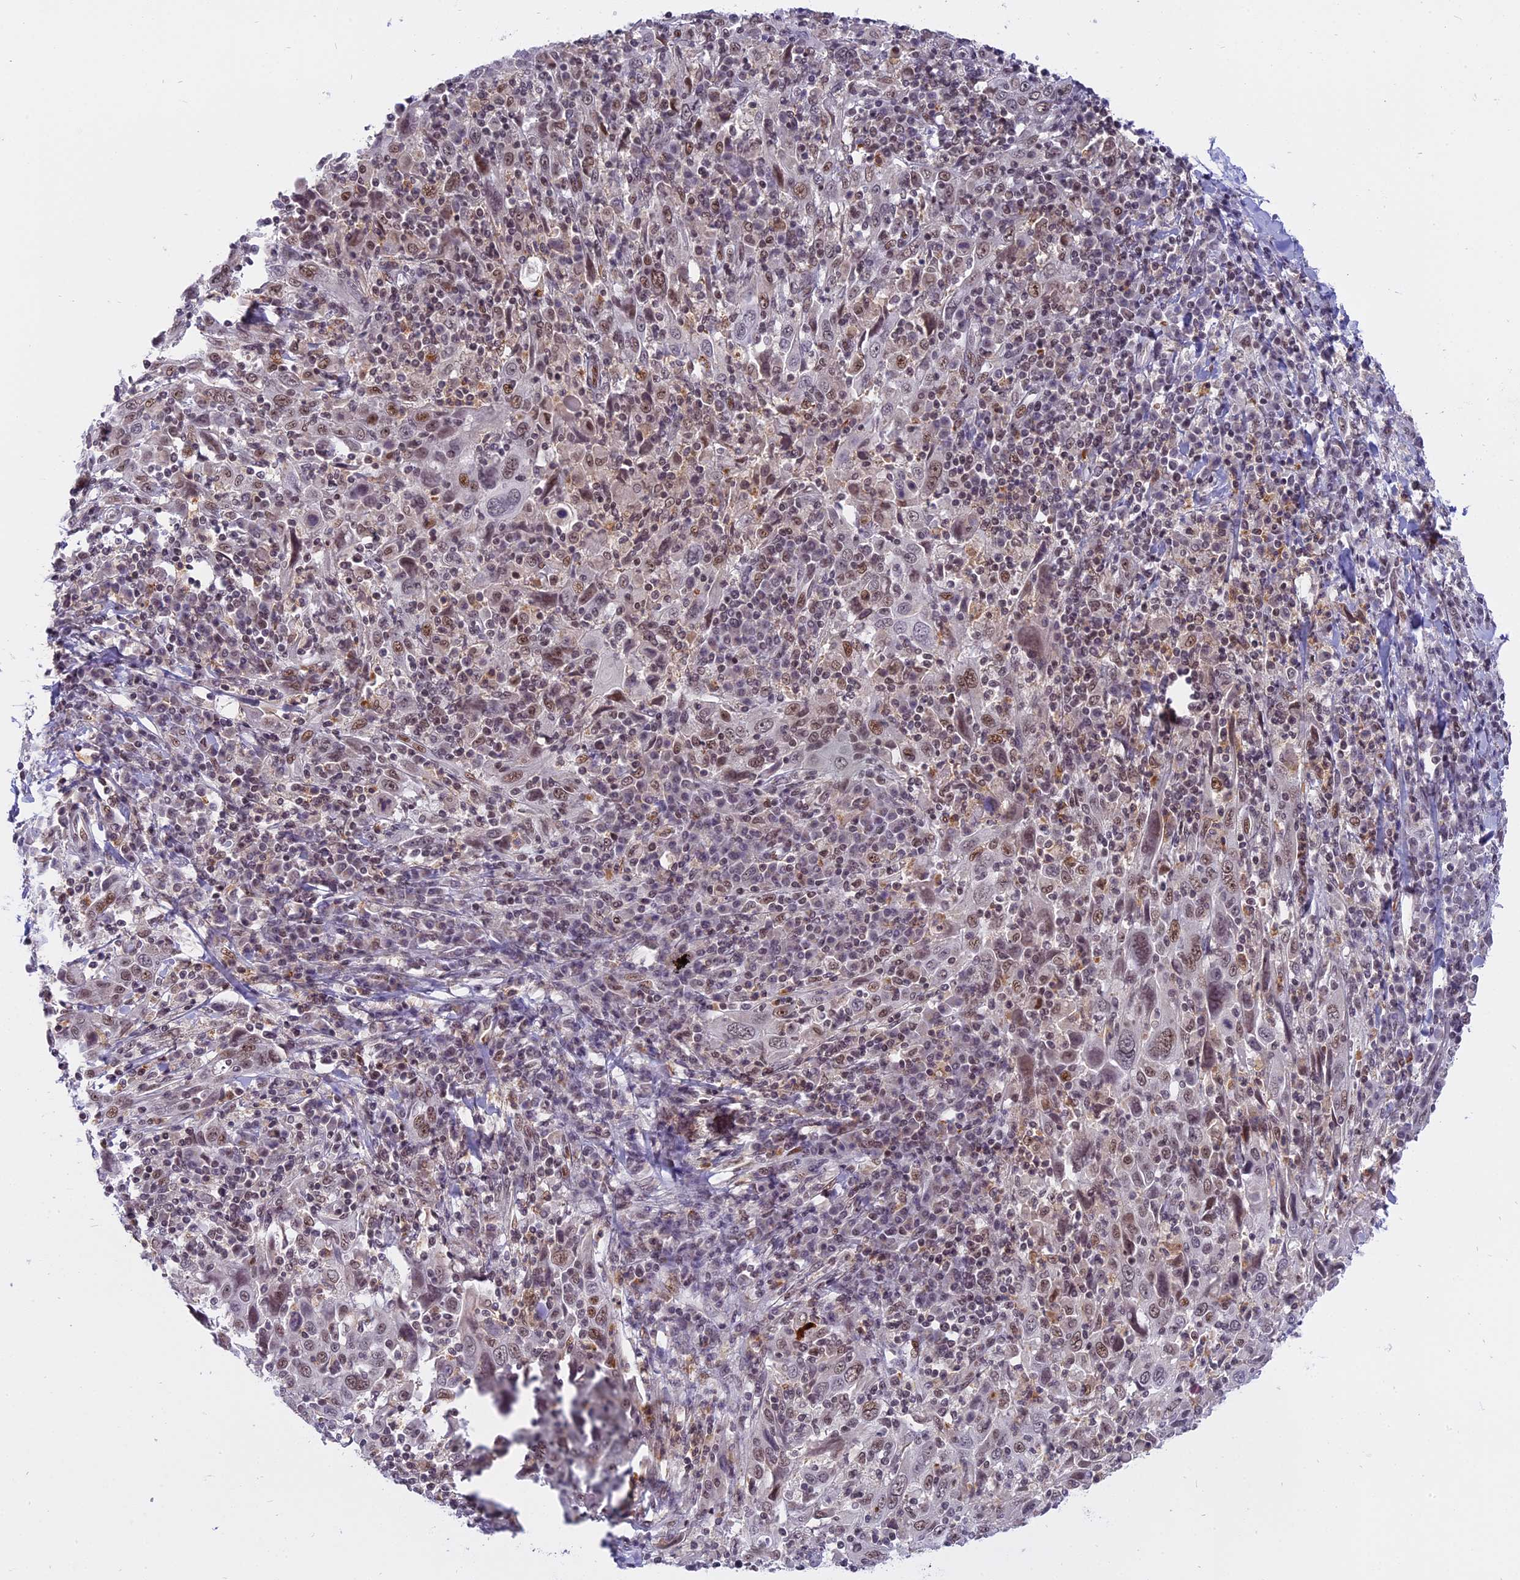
{"staining": {"intensity": "moderate", "quantity": "<25%", "location": "nuclear"}, "tissue": "cervical cancer", "cell_type": "Tumor cells", "image_type": "cancer", "snomed": [{"axis": "morphology", "description": "Squamous cell carcinoma, NOS"}, {"axis": "topography", "description": "Cervix"}], "caption": "Immunohistochemistry (IHC) of cervical squamous cell carcinoma shows low levels of moderate nuclear staining in about <25% of tumor cells. The protein of interest is stained brown, and the nuclei are stained in blue (DAB IHC with brightfield microscopy, high magnification).", "gene": "TADA3", "patient": {"sex": "female", "age": 46}}